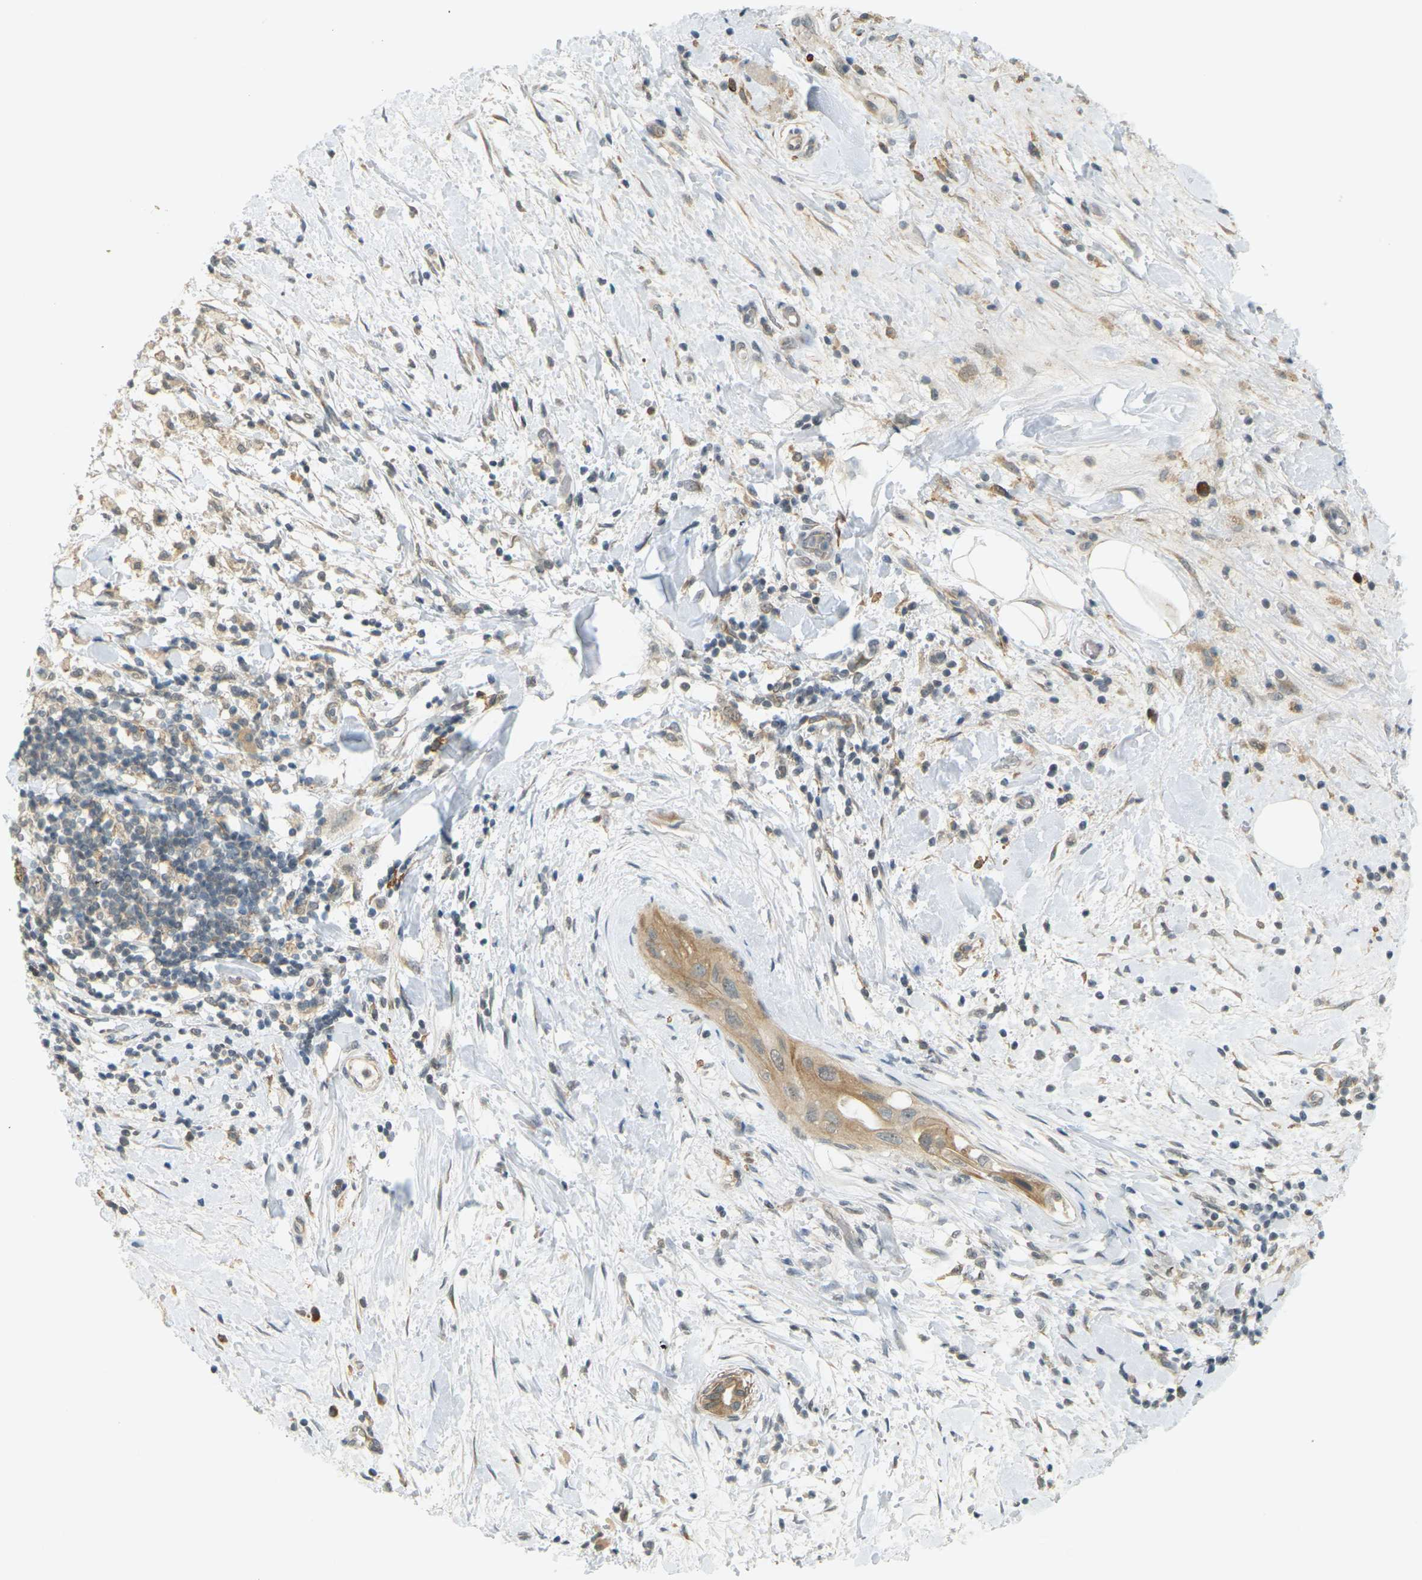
{"staining": {"intensity": "moderate", "quantity": ">75%", "location": "cytoplasmic/membranous"}, "tissue": "pancreatic cancer", "cell_type": "Tumor cells", "image_type": "cancer", "snomed": [{"axis": "morphology", "description": "Adenocarcinoma, NOS"}, {"axis": "topography", "description": "Pancreas"}], "caption": "This histopathology image demonstrates IHC staining of human adenocarcinoma (pancreatic), with medium moderate cytoplasmic/membranous staining in approximately >75% of tumor cells.", "gene": "SOCS6", "patient": {"sex": "male", "age": 55}}